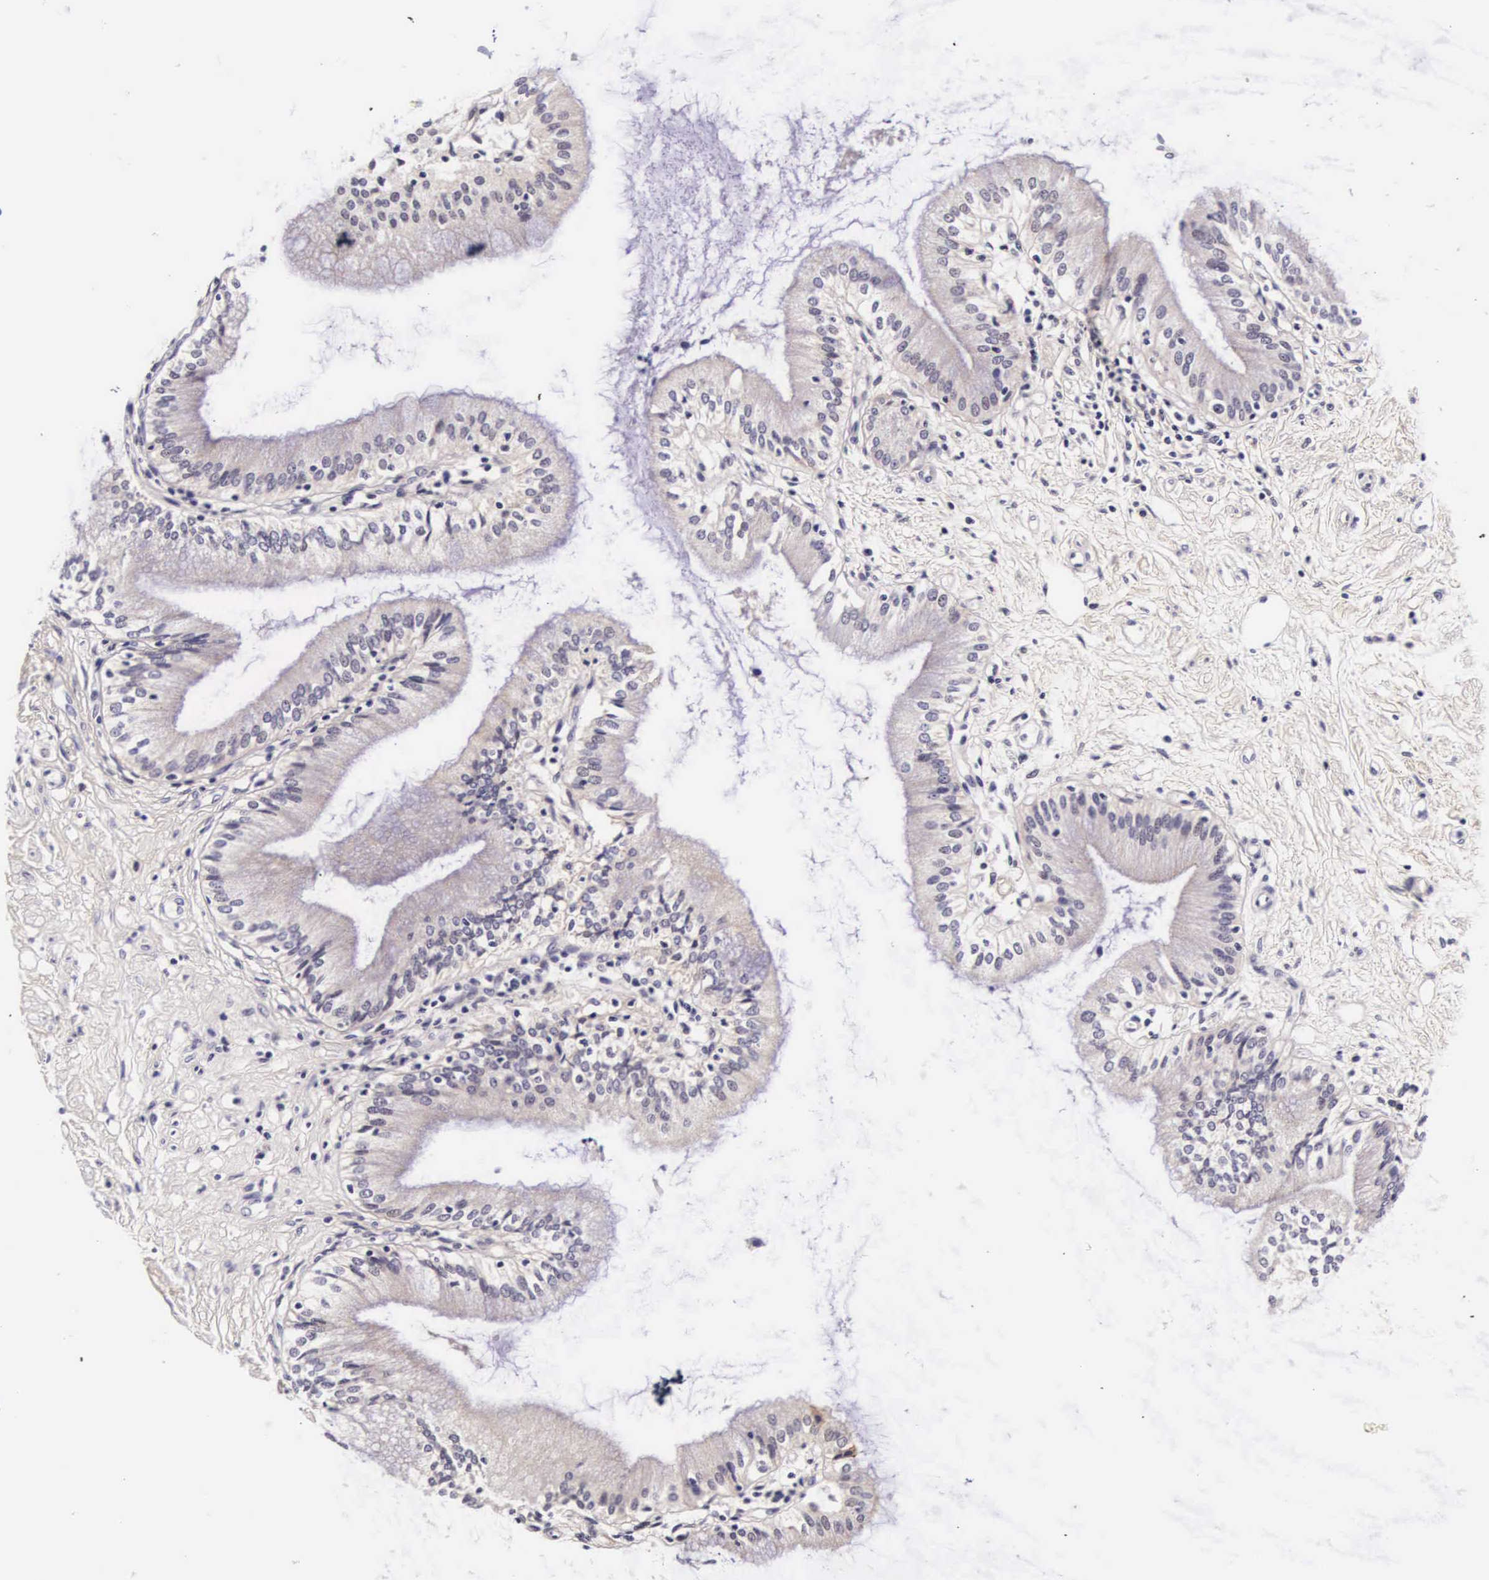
{"staining": {"intensity": "negative", "quantity": "none", "location": "none"}, "tissue": "gallbladder", "cell_type": "Glandular cells", "image_type": "normal", "snomed": [{"axis": "morphology", "description": "Normal tissue, NOS"}, {"axis": "topography", "description": "Gallbladder"}], "caption": "DAB (3,3'-diaminobenzidine) immunohistochemical staining of benign human gallbladder demonstrates no significant positivity in glandular cells. Brightfield microscopy of immunohistochemistry (IHC) stained with DAB (3,3'-diaminobenzidine) (brown) and hematoxylin (blue), captured at high magnification.", "gene": "PHETA2", "patient": {"sex": "male", "age": 58}}